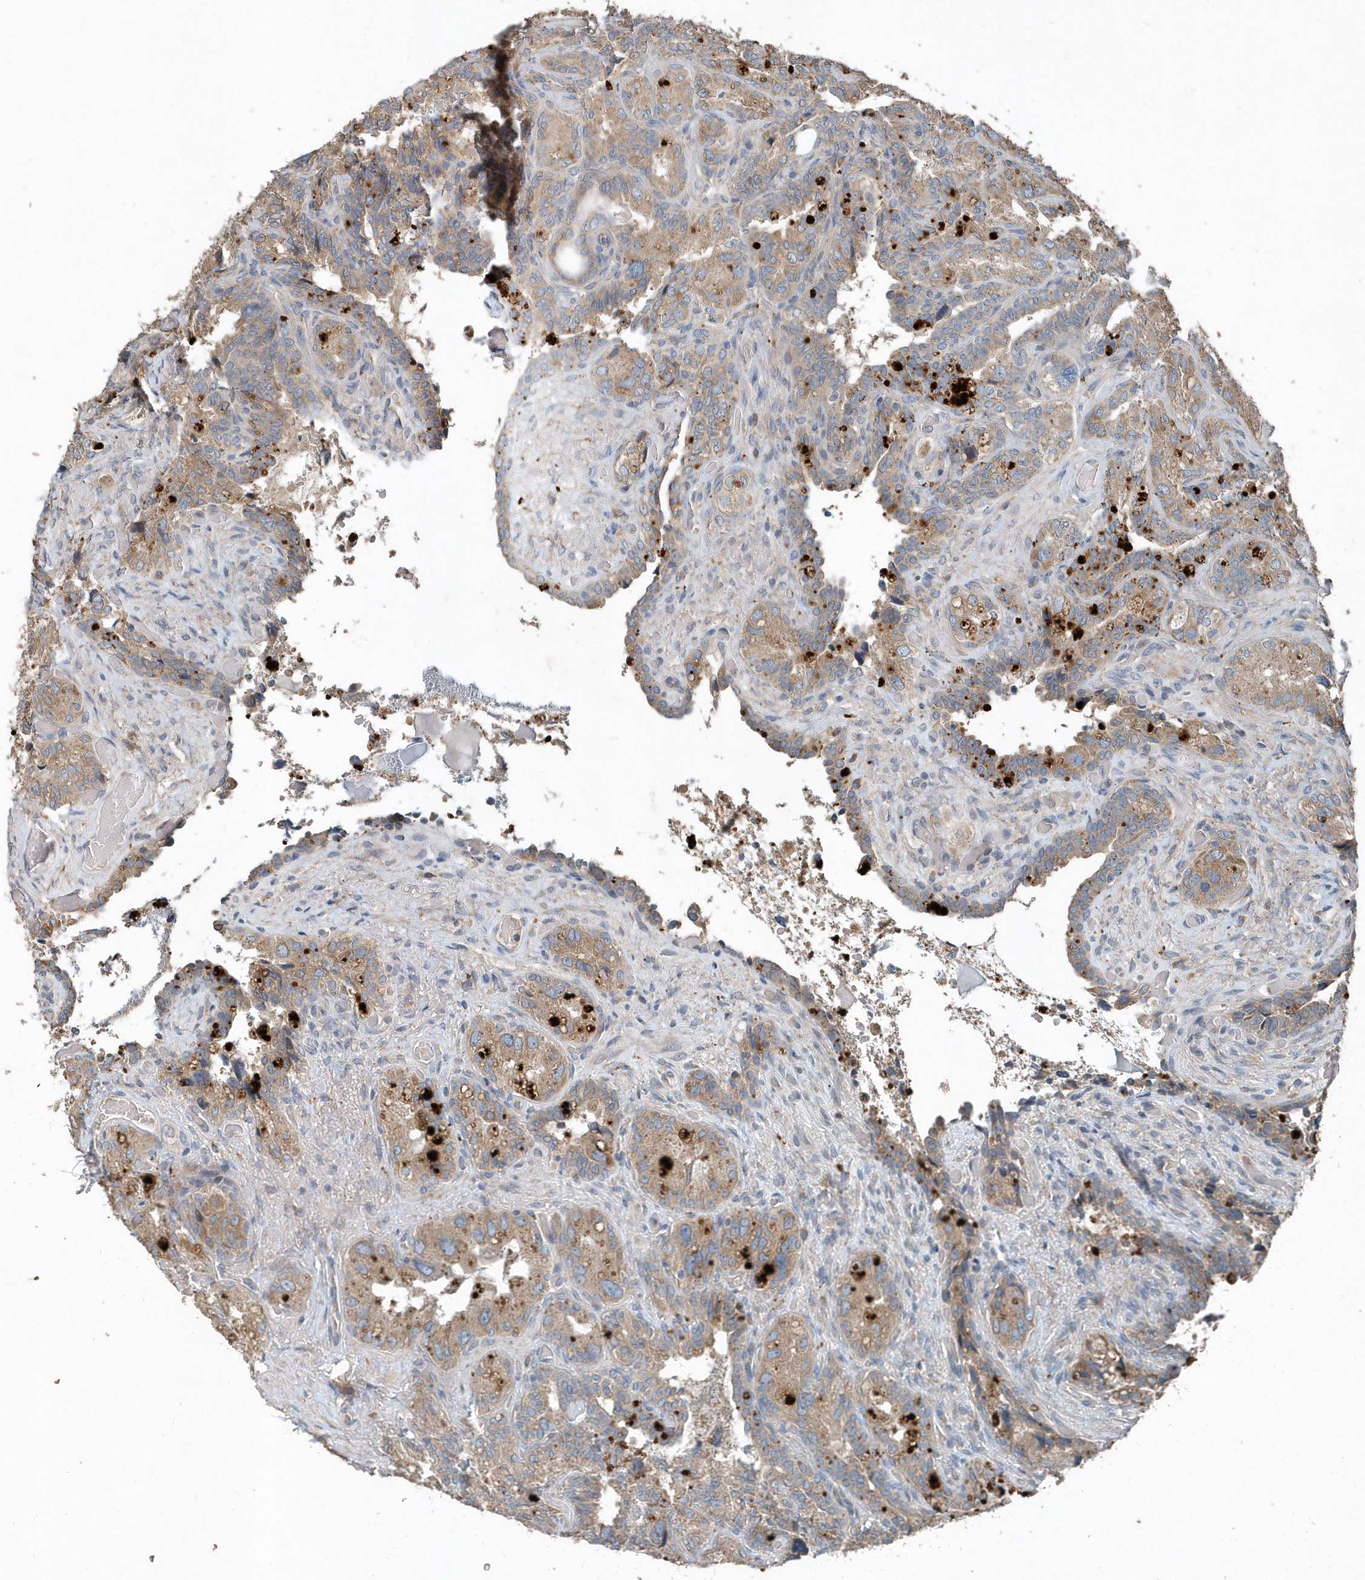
{"staining": {"intensity": "moderate", "quantity": ">75%", "location": "cytoplasmic/membranous"}, "tissue": "seminal vesicle", "cell_type": "Glandular cells", "image_type": "normal", "snomed": [{"axis": "morphology", "description": "Normal tissue, NOS"}, {"axis": "topography", "description": "Seminal veicle"}, {"axis": "topography", "description": "Peripheral nerve tissue"}], "caption": "Unremarkable seminal vesicle exhibits moderate cytoplasmic/membranous positivity in about >75% of glandular cells, visualized by immunohistochemistry.", "gene": "SCFD2", "patient": {"sex": "male", "age": 67}}